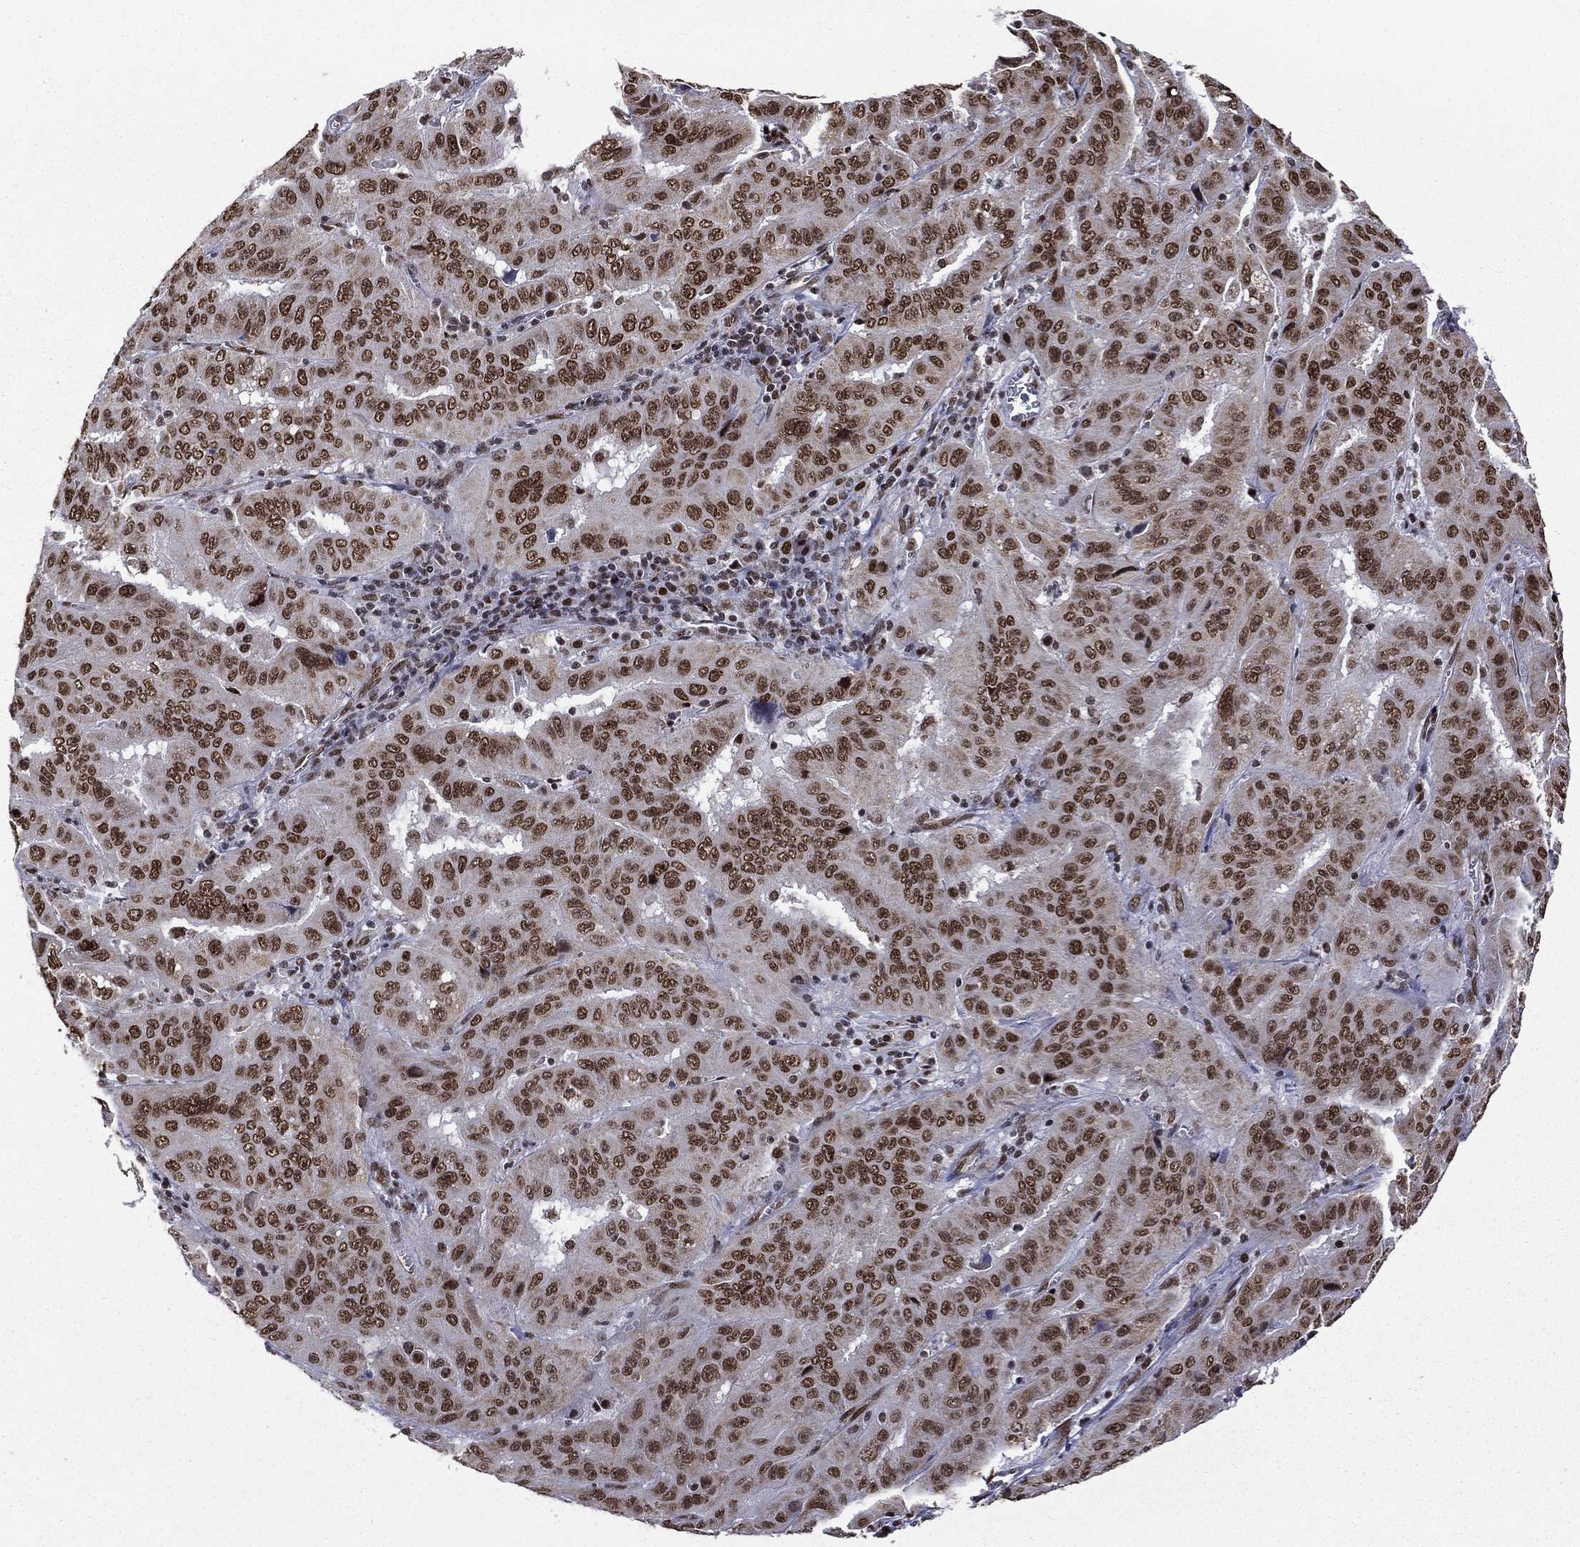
{"staining": {"intensity": "strong", "quantity": ">75%", "location": "nuclear"}, "tissue": "pancreatic cancer", "cell_type": "Tumor cells", "image_type": "cancer", "snomed": [{"axis": "morphology", "description": "Adenocarcinoma, NOS"}, {"axis": "topography", "description": "Pancreas"}], "caption": "High-power microscopy captured an immunohistochemistry (IHC) histopathology image of adenocarcinoma (pancreatic), revealing strong nuclear expression in about >75% of tumor cells.", "gene": "C5orf24", "patient": {"sex": "male", "age": 63}}